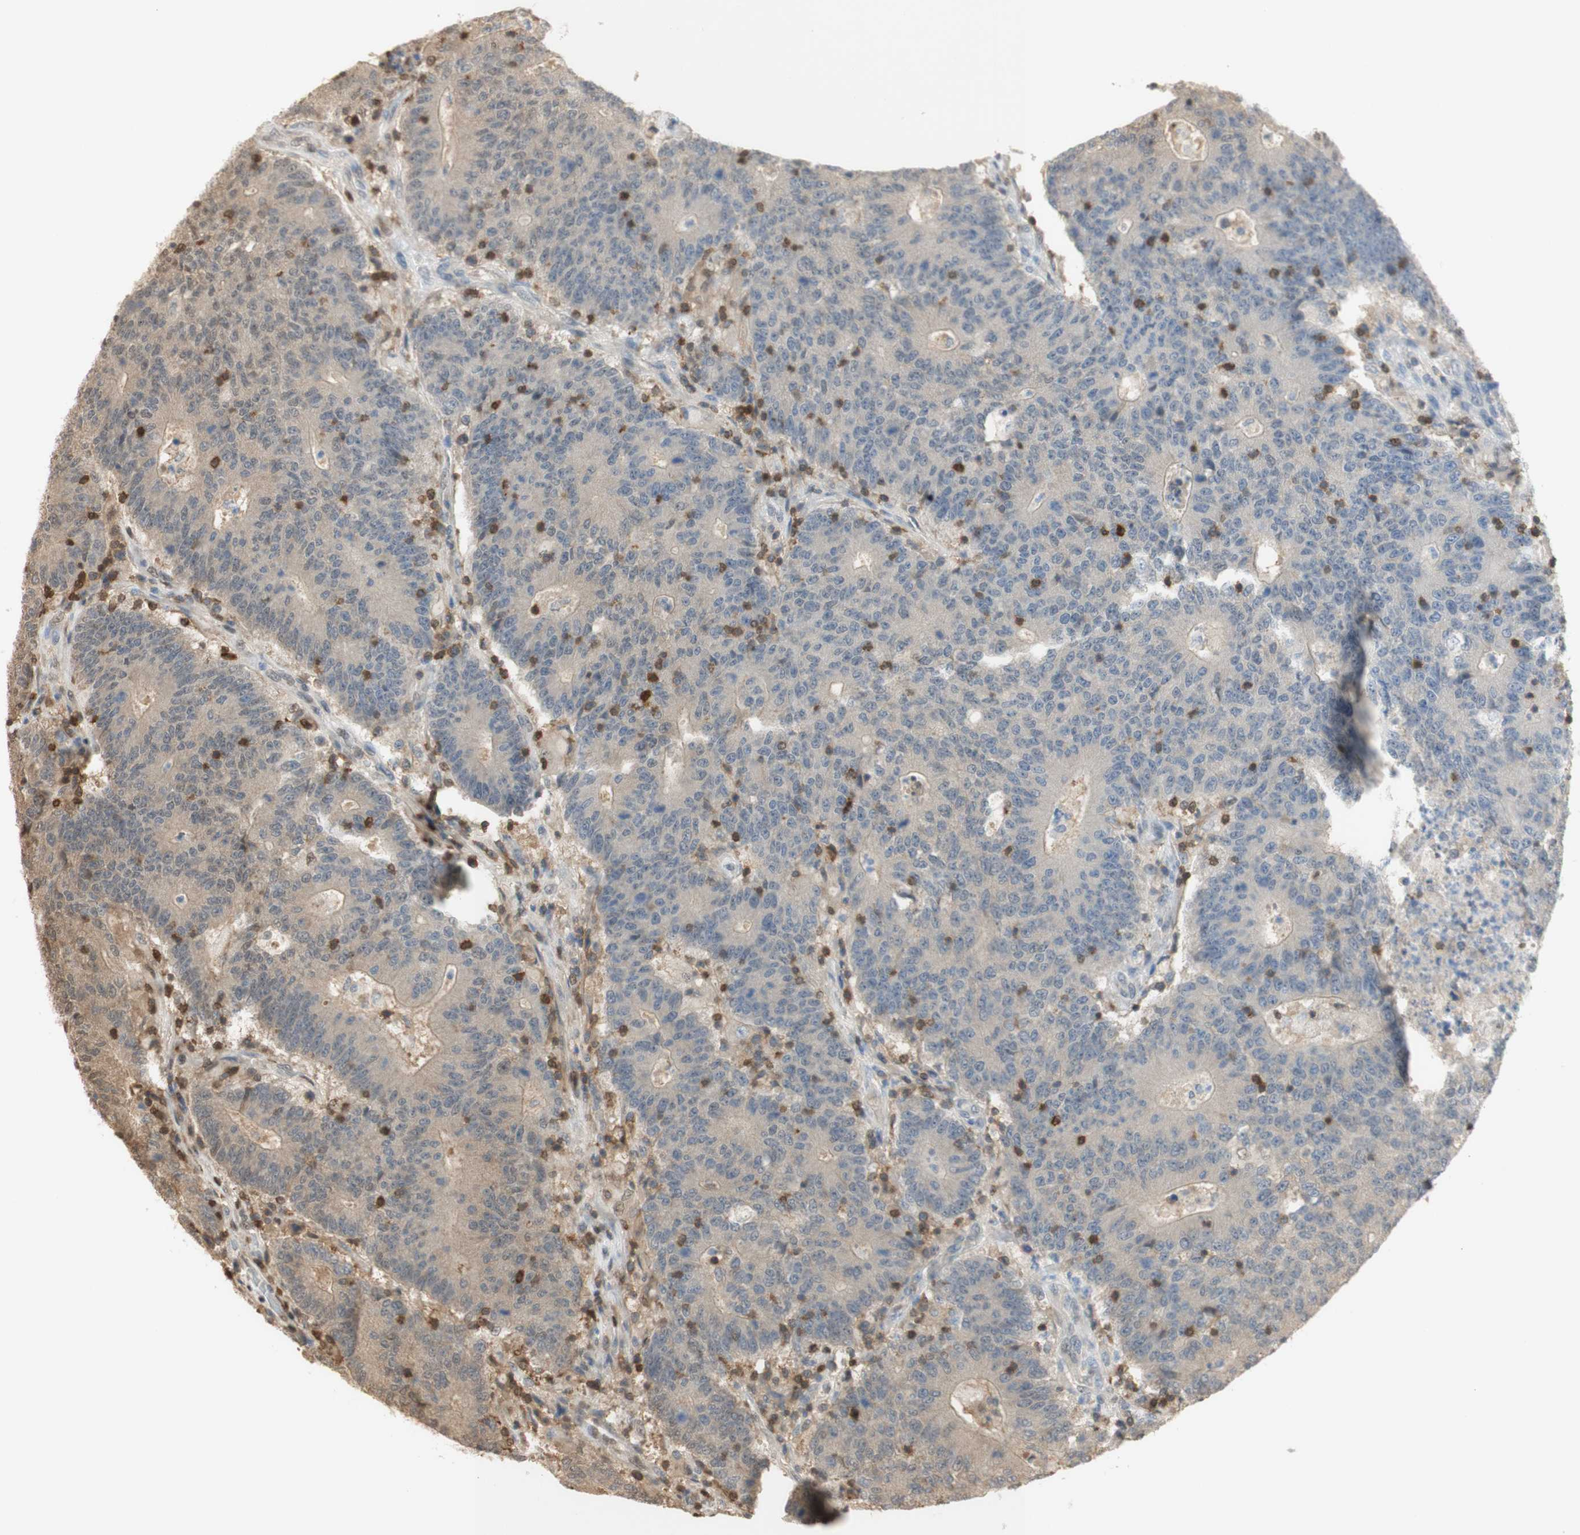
{"staining": {"intensity": "weak", "quantity": "<25%", "location": "cytoplasmic/membranous"}, "tissue": "colorectal cancer", "cell_type": "Tumor cells", "image_type": "cancer", "snomed": [{"axis": "morphology", "description": "Normal tissue, NOS"}, {"axis": "morphology", "description": "Adenocarcinoma, NOS"}, {"axis": "topography", "description": "Colon"}], "caption": "Immunohistochemical staining of human colorectal cancer (adenocarcinoma) demonstrates no significant expression in tumor cells.", "gene": "NAP1L4", "patient": {"sex": "female", "age": 75}}